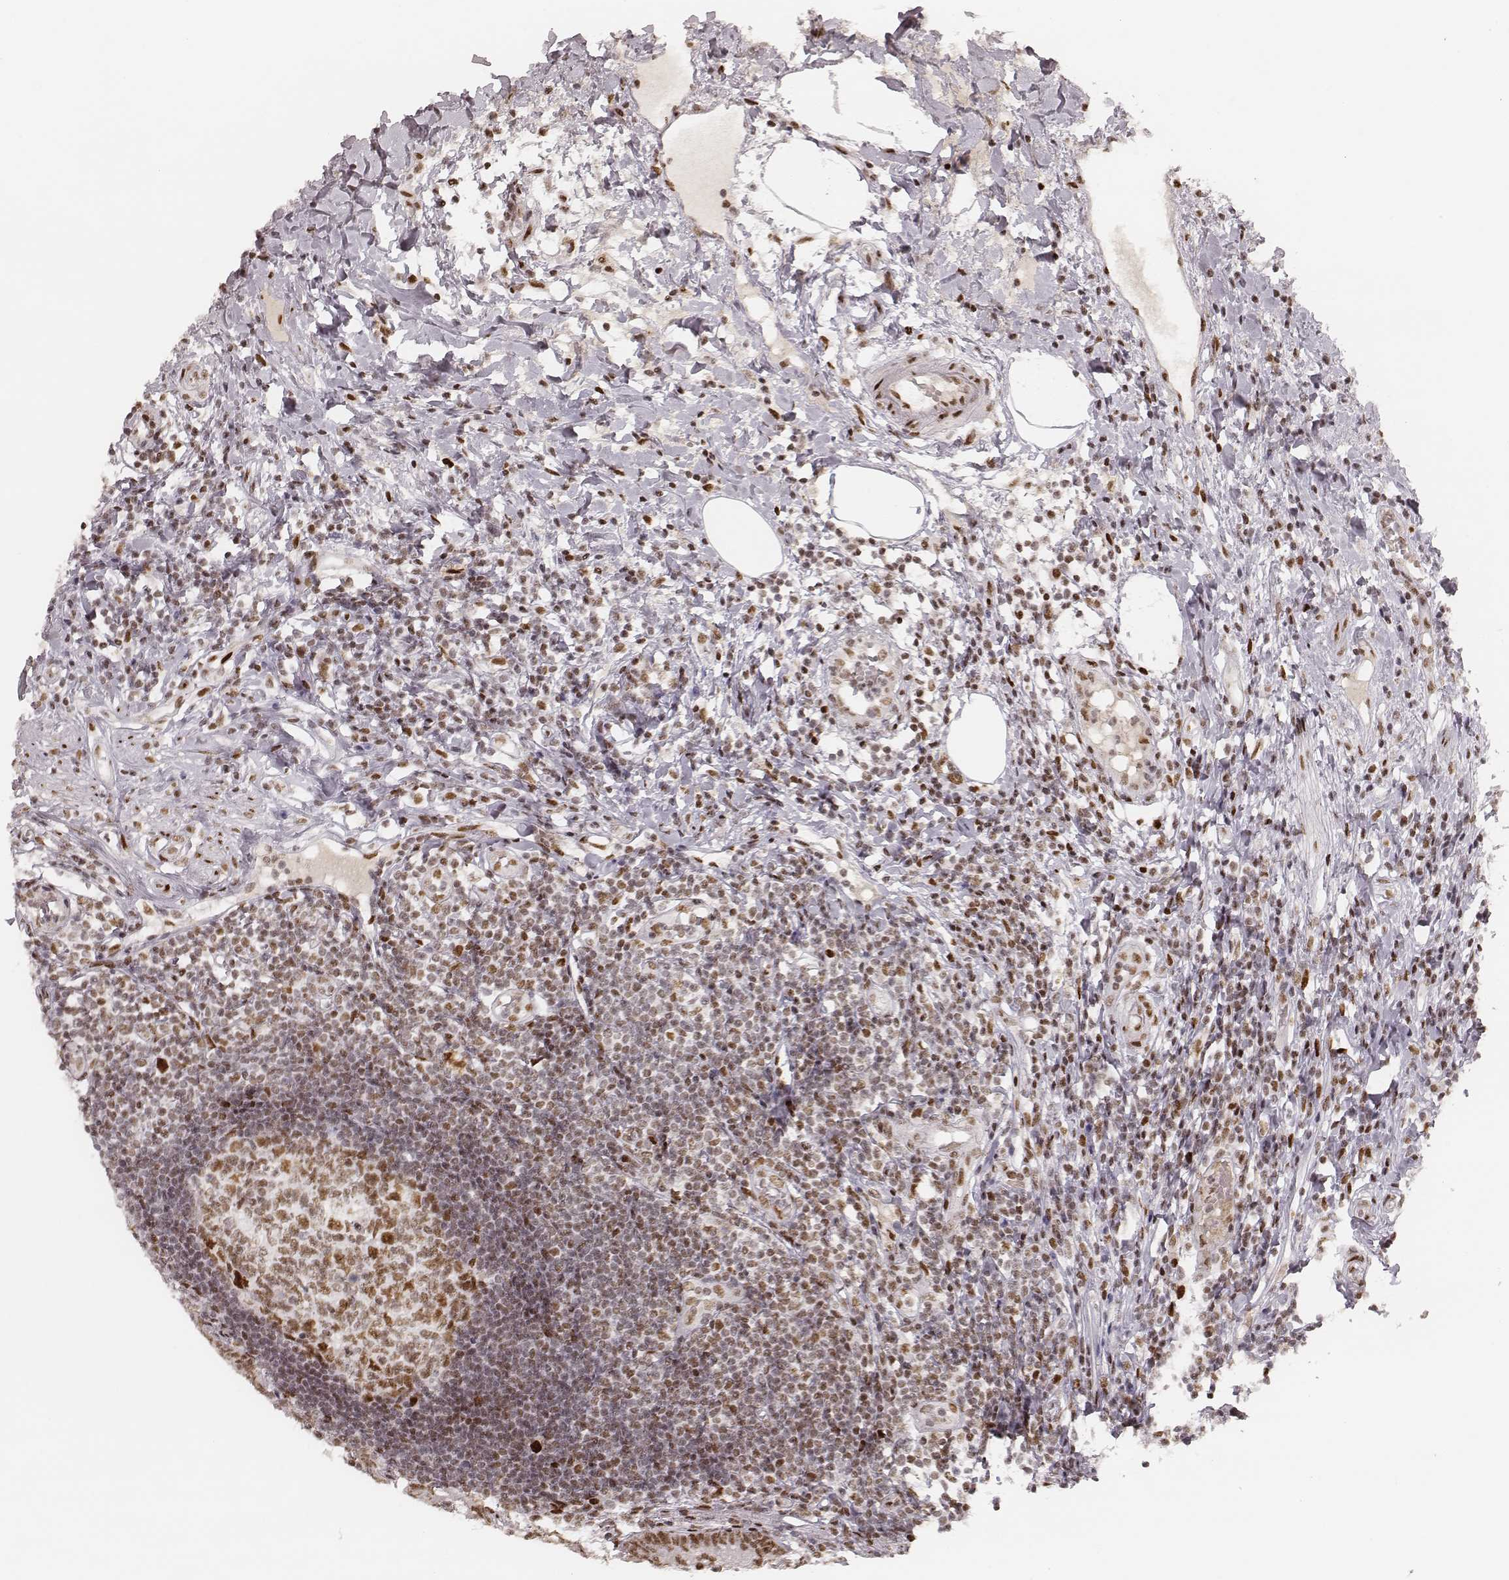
{"staining": {"intensity": "strong", "quantity": ">75%", "location": "nuclear"}, "tissue": "appendix", "cell_type": "Glandular cells", "image_type": "normal", "snomed": [{"axis": "morphology", "description": "Normal tissue, NOS"}, {"axis": "morphology", "description": "Inflammation, NOS"}, {"axis": "topography", "description": "Appendix"}], "caption": "Protein expression analysis of unremarkable appendix displays strong nuclear positivity in approximately >75% of glandular cells. (DAB IHC with brightfield microscopy, high magnification).", "gene": "HNRNPC", "patient": {"sex": "male", "age": 16}}